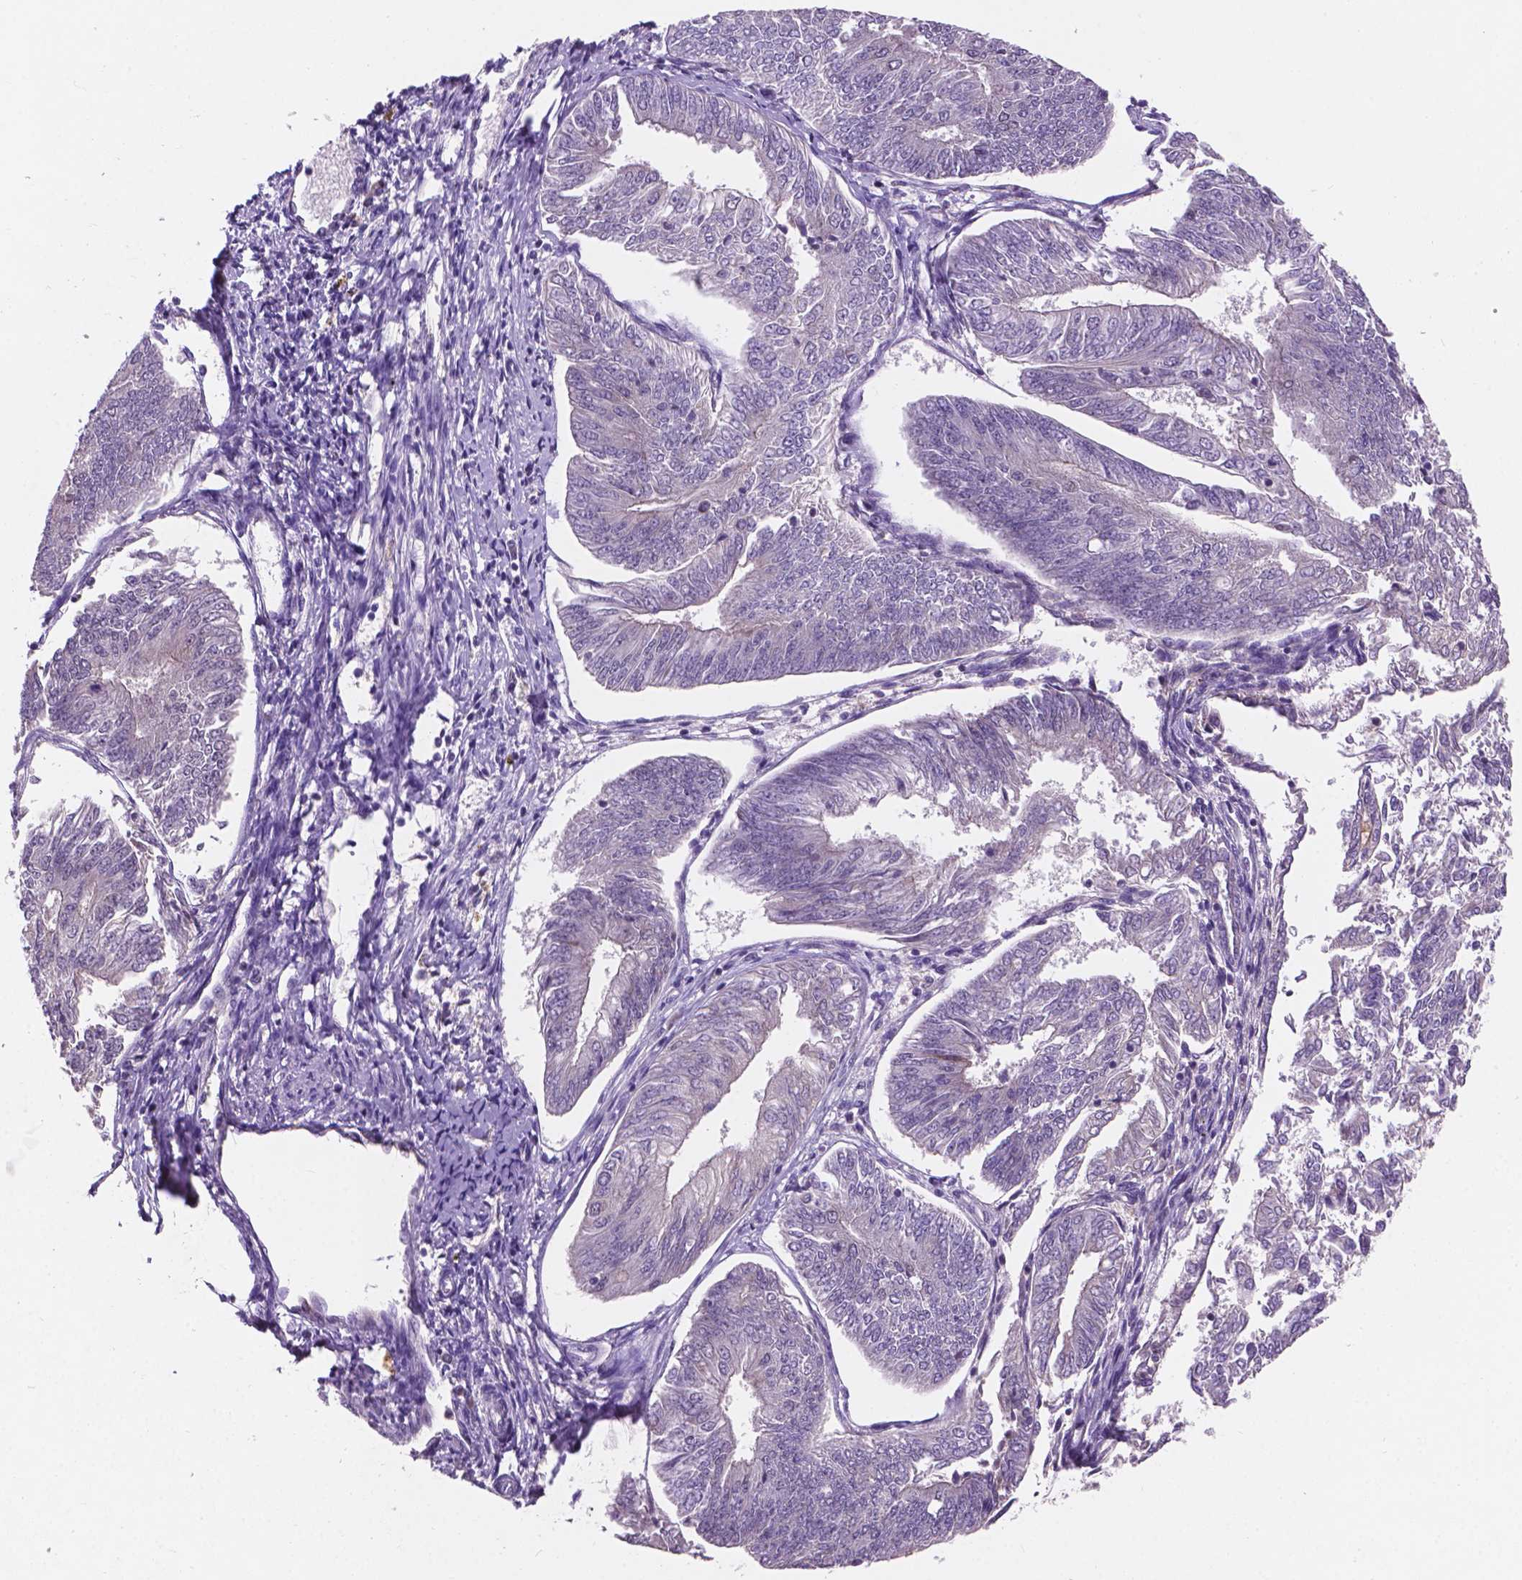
{"staining": {"intensity": "negative", "quantity": "none", "location": "none"}, "tissue": "endometrial cancer", "cell_type": "Tumor cells", "image_type": "cancer", "snomed": [{"axis": "morphology", "description": "Adenocarcinoma, NOS"}, {"axis": "topography", "description": "Endometrium"}], "caption": "A micrograph of adenocarcinoma (endometrial) stained for a protein exhibits no brown staining in tumor cells.", "gene": "GXYLT2", "patient": {"sex": "female", "age": 58}}